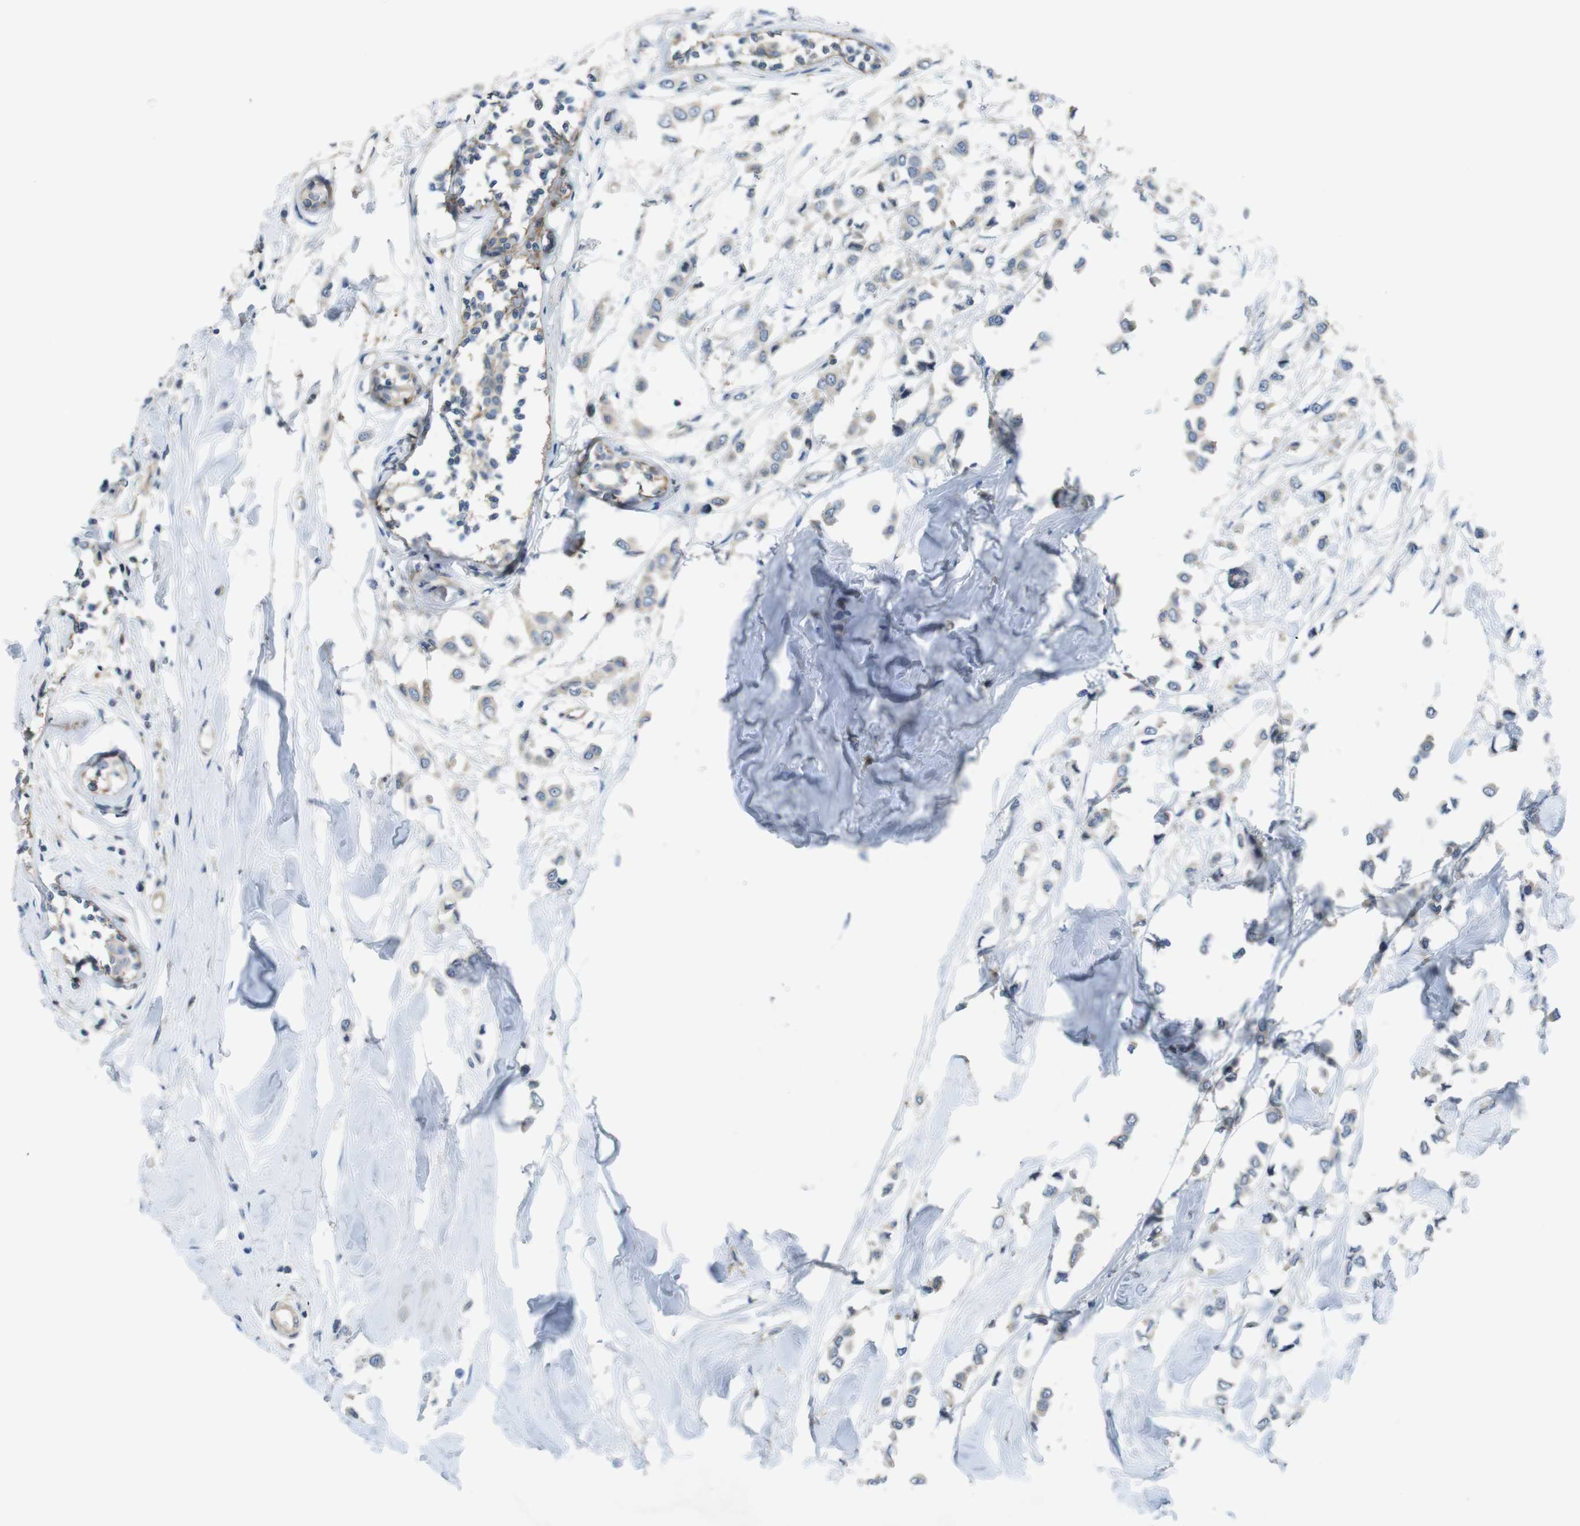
{"staining": {"intensity": "weak", "quantity": "<25%", "location": "cytoplasmic/membranous"}, "tissue": "breast cancer", "cell_type": "Tumor cells", "image_type": "cancer", "snomed": [{"axis": "morphology", "description": "Lobular carcinoma"}, {"axis": "topography", "description": "Breast"}], "caption": "Lobular carcinoma (breast) was stained to show a protein in brown. There is no significant positivity in tumor cells.", "gene": "PCDH10", "patient": {"sex": "female", "age": 51}}